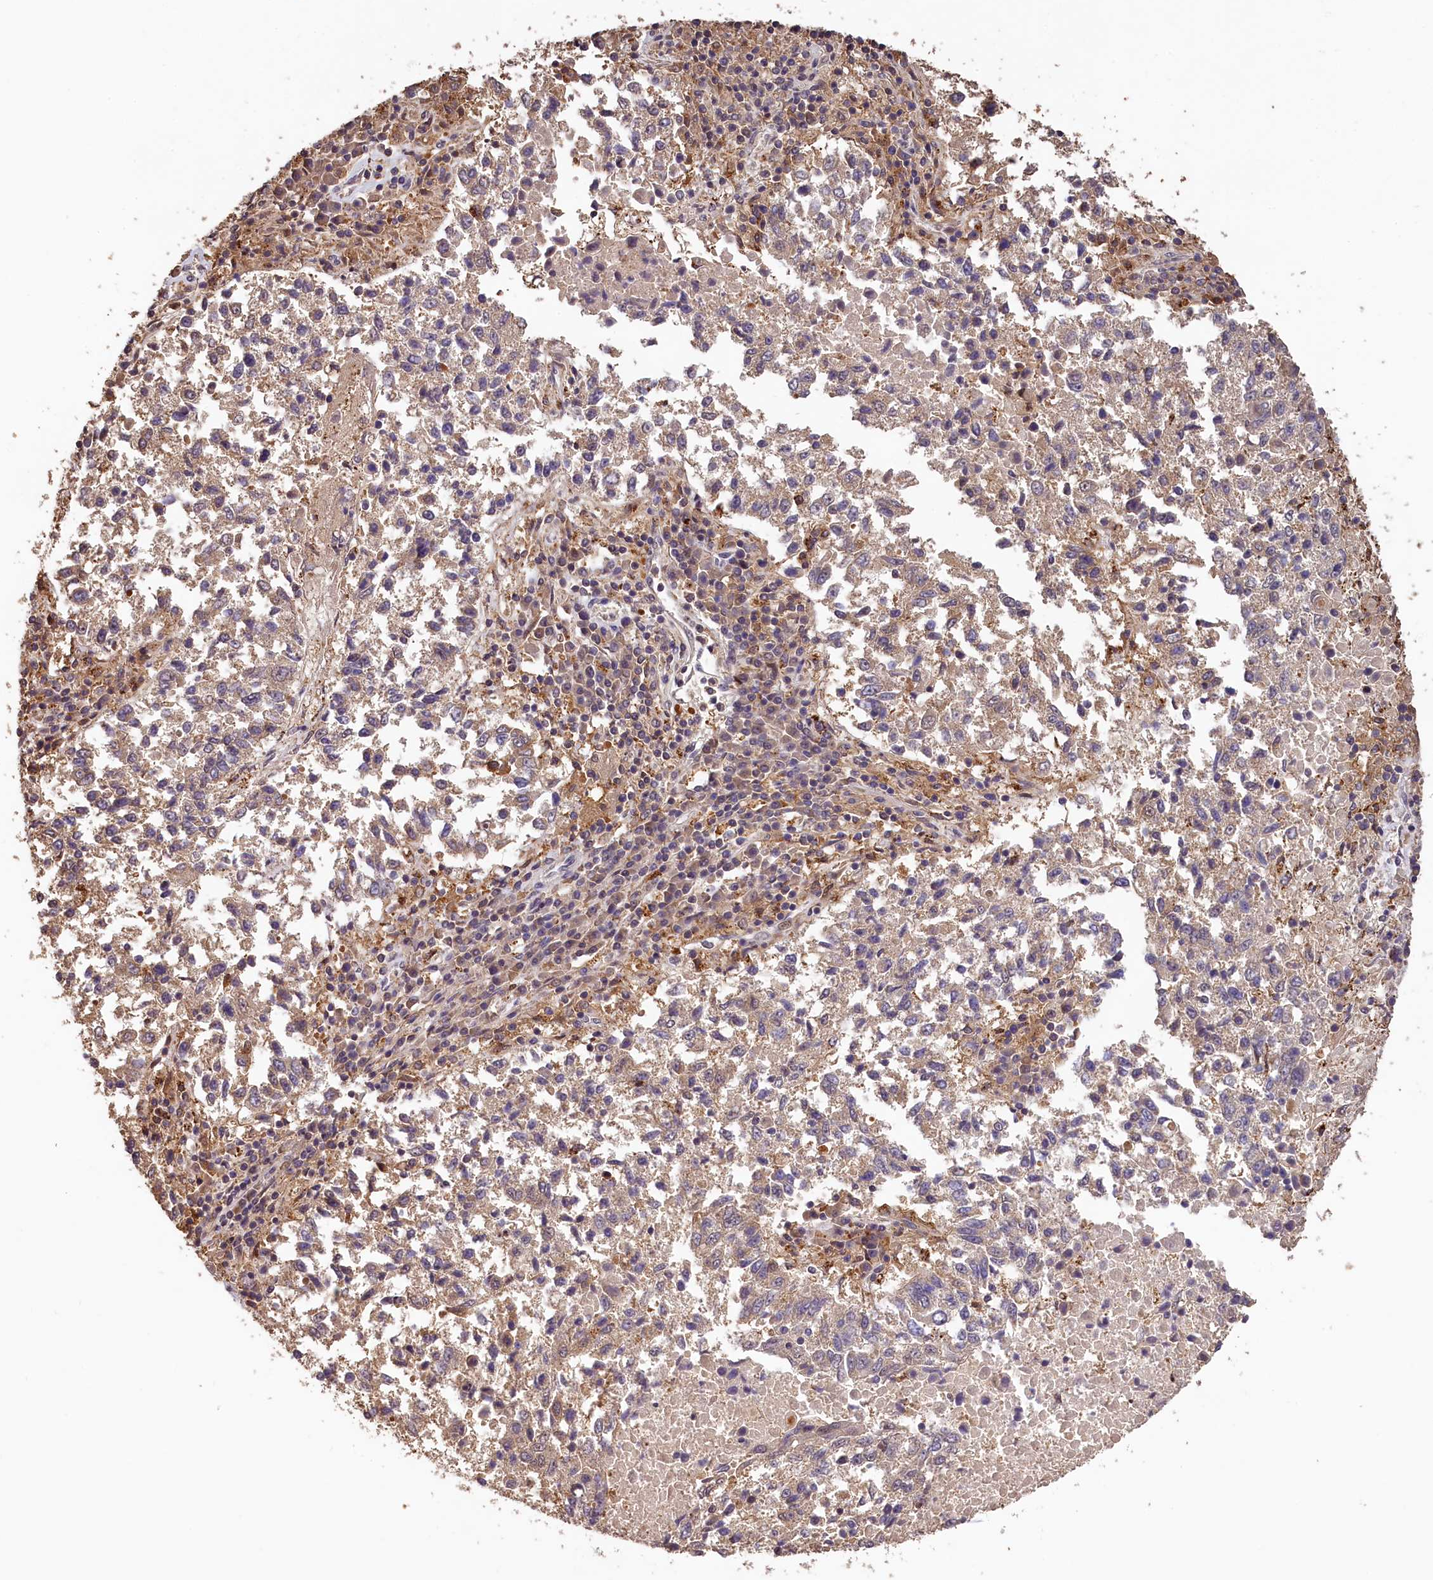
{"staining": {"intensity": "weak", "quantity": "25%-75%", "location": "cytoplasmic/membranous"}, "tissue": "lung cancer", "cell_type": "Tumor cells", "image_type": "cancer", "snomed": [{"axis": "morphology", "description": "Squamous cell carcinoma, NOS"}, {"axis": "topography", "description": "Lung"}], "caption": "Human lung cancer stained with a brown dye shows weak cytoplasmic/membranous positive staining in approximately 25%-75% of tumor cells.", "gene": "PHAF1", "patient": {"sex": "male", "age": 73}}